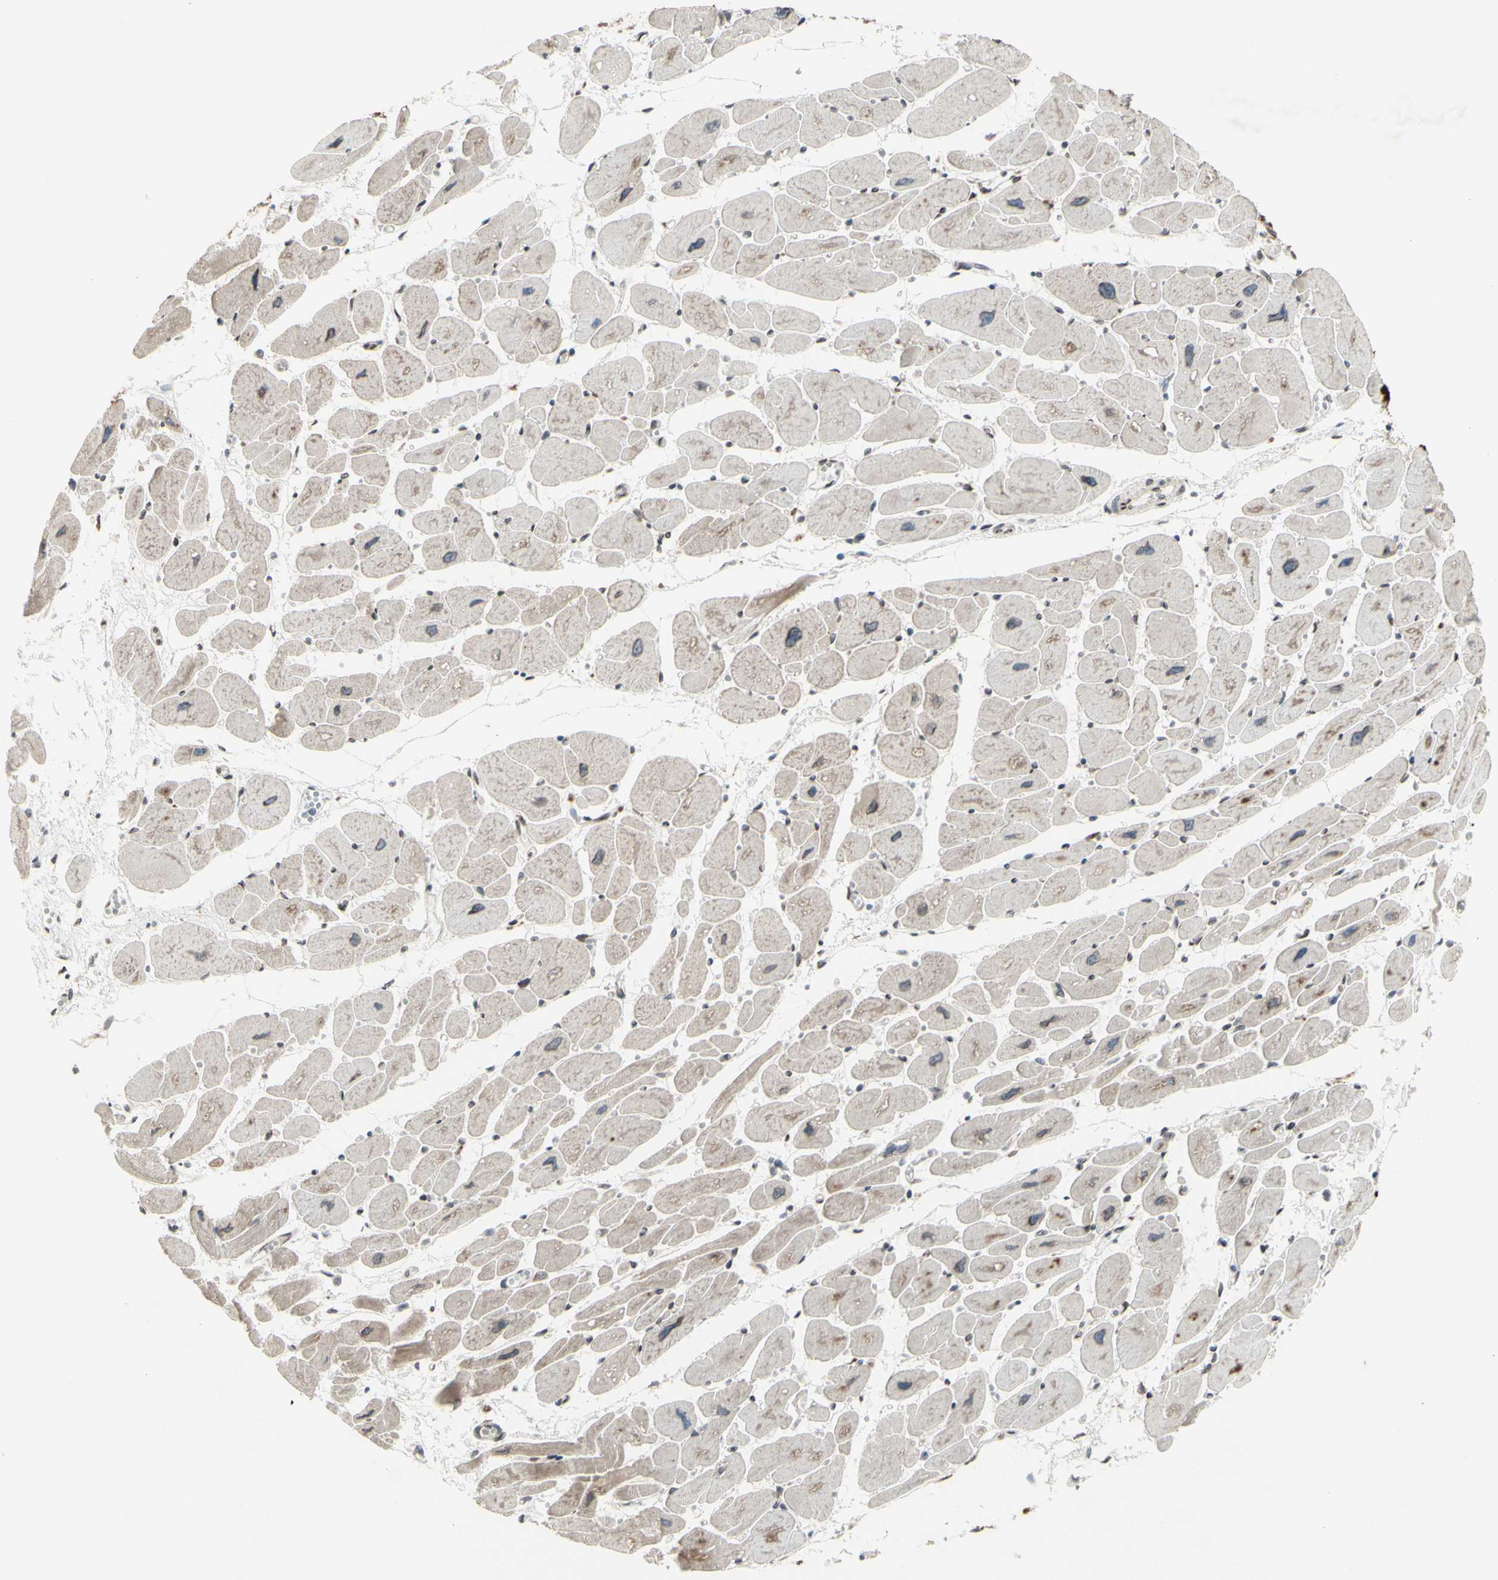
{"staining": {"intensity": "weak", "quantity": "25%-75%", "location": "cytoplasmic/membranous"}, "tissue": "heart muscle", "cell_type": "Cardiomyocytes", "image_type": "normal", "snomed": [{"axis": "morphology", "description": "Normal tissue, NOS"}, {"axis": "topography", "description": "Heart"}], "caption": "Benign heart muscle shows weak cytoplasmic/membranous staining in about 25%-75% of cardiomyocytes (DAB (3,3'-diaminobenzidine) = brown stain, brightfield microscopy at high magnification)..", "gene": "MLF2", "patient": {"sex": "female", "age": 54}}